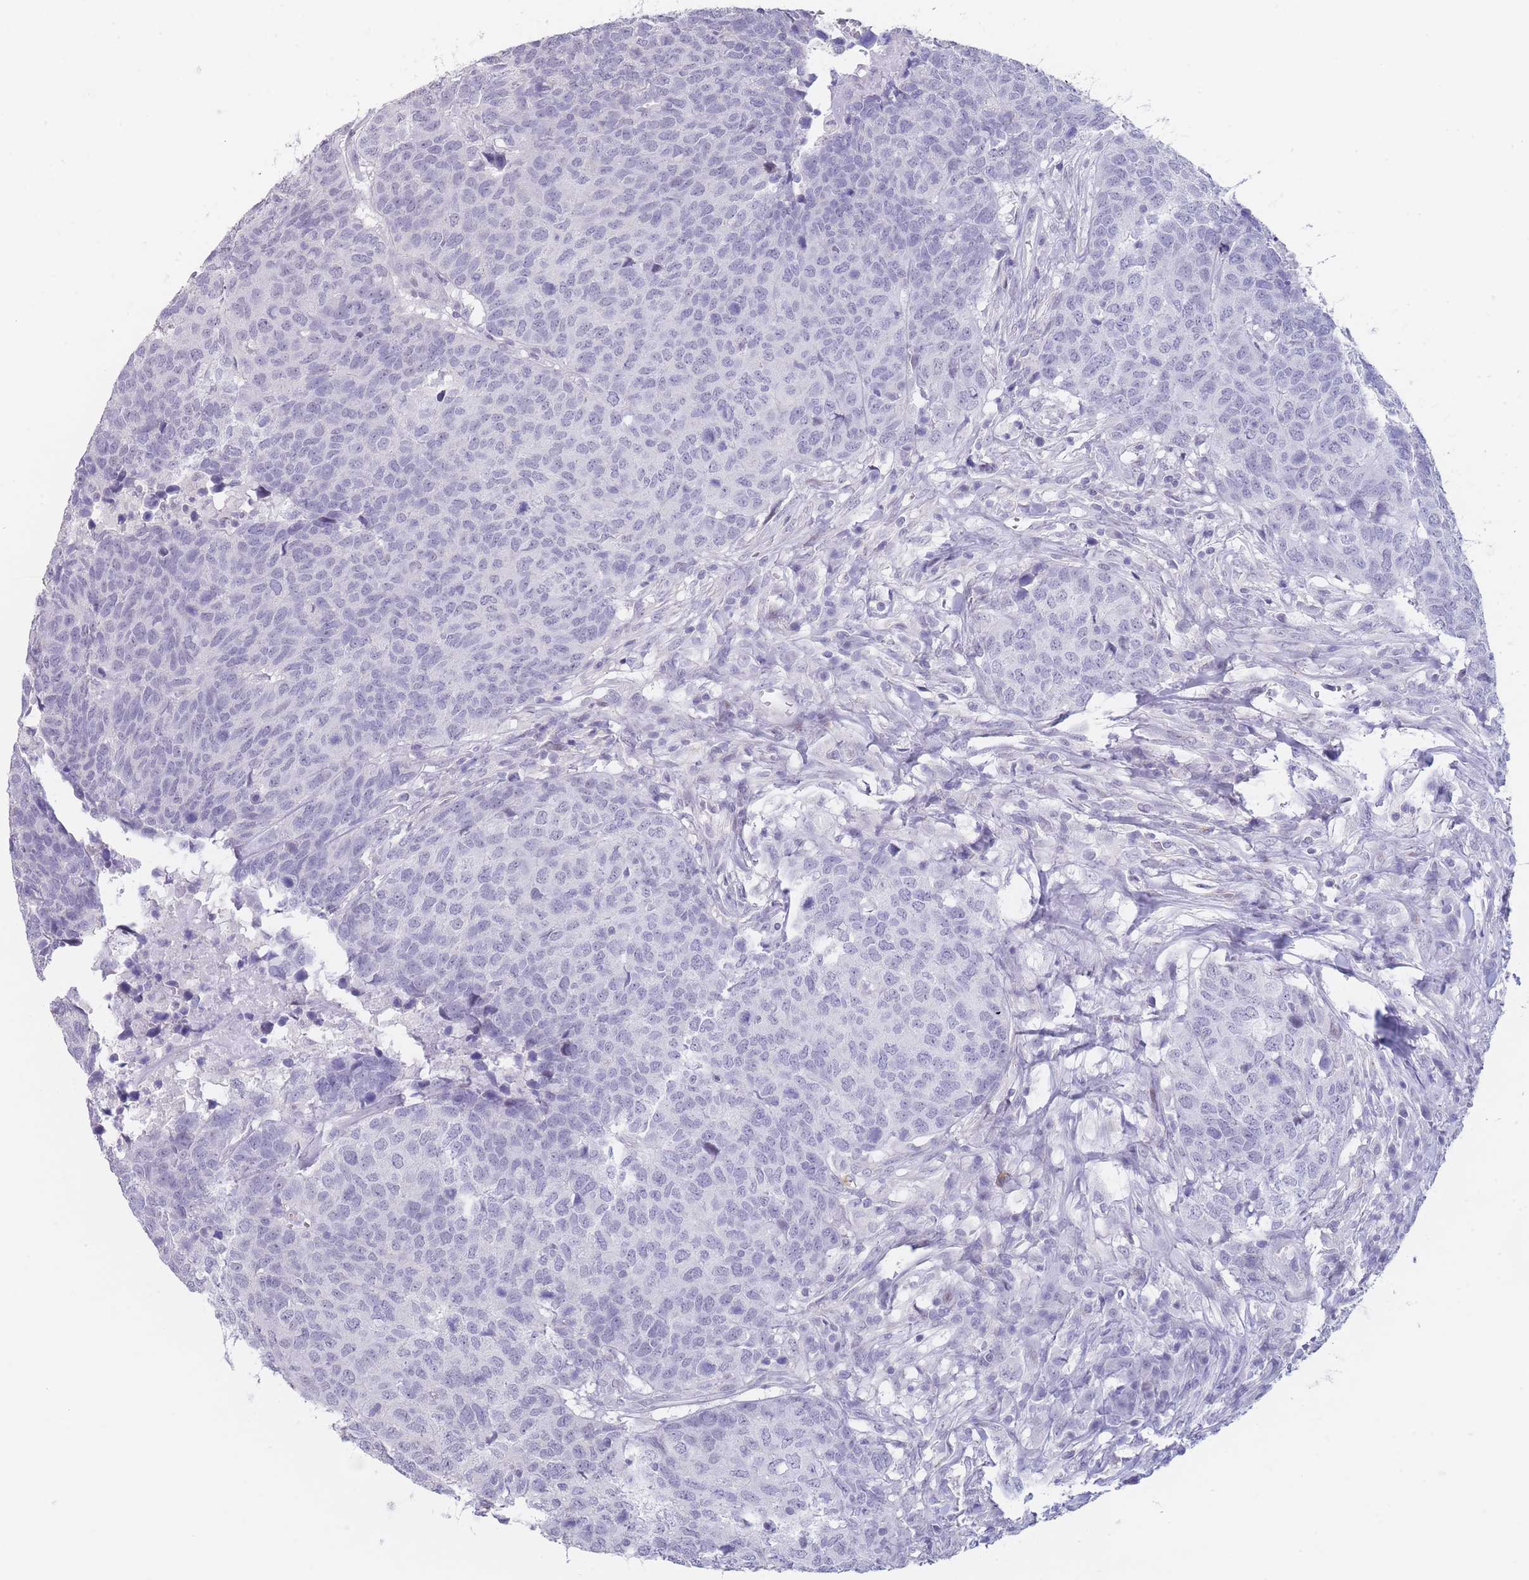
{"staining": {"intensity": "negative", "quantity": "none", "location": "none"}, "tissue": "head and neck cancer", "cell_type": "Tumor cells", "image_type": "cancer", "snomed": [{"axis": "morphology", "description": "Normal tissue, NOS"}, {"axis": "morphology", "description": "Squamous cell carcinoma, NOS"}, {"axis": "topography", "description": "Skeletal muscle"}, {"axis": "topography", "description": "Vascular tissue"}, {"axis": "topography", "description": "Peripheral nerve tissue"}, {"axis": "topography", "description": "Head-Neck"}], "caption": "High magnification brightfield microscopy of squamous cell carcinoma (head and neck) stained with DAB (brown) and counterstained with hematoxylin (blue): tumor cells show no significant positivity. (DAB (3,3'-diaminobenzidine) immunohistochemistry (IHC) visualized using brightfield microscopy, high magnification).", "gene": "ASAP3", "patient": {"sex": "male", "age": 66}}